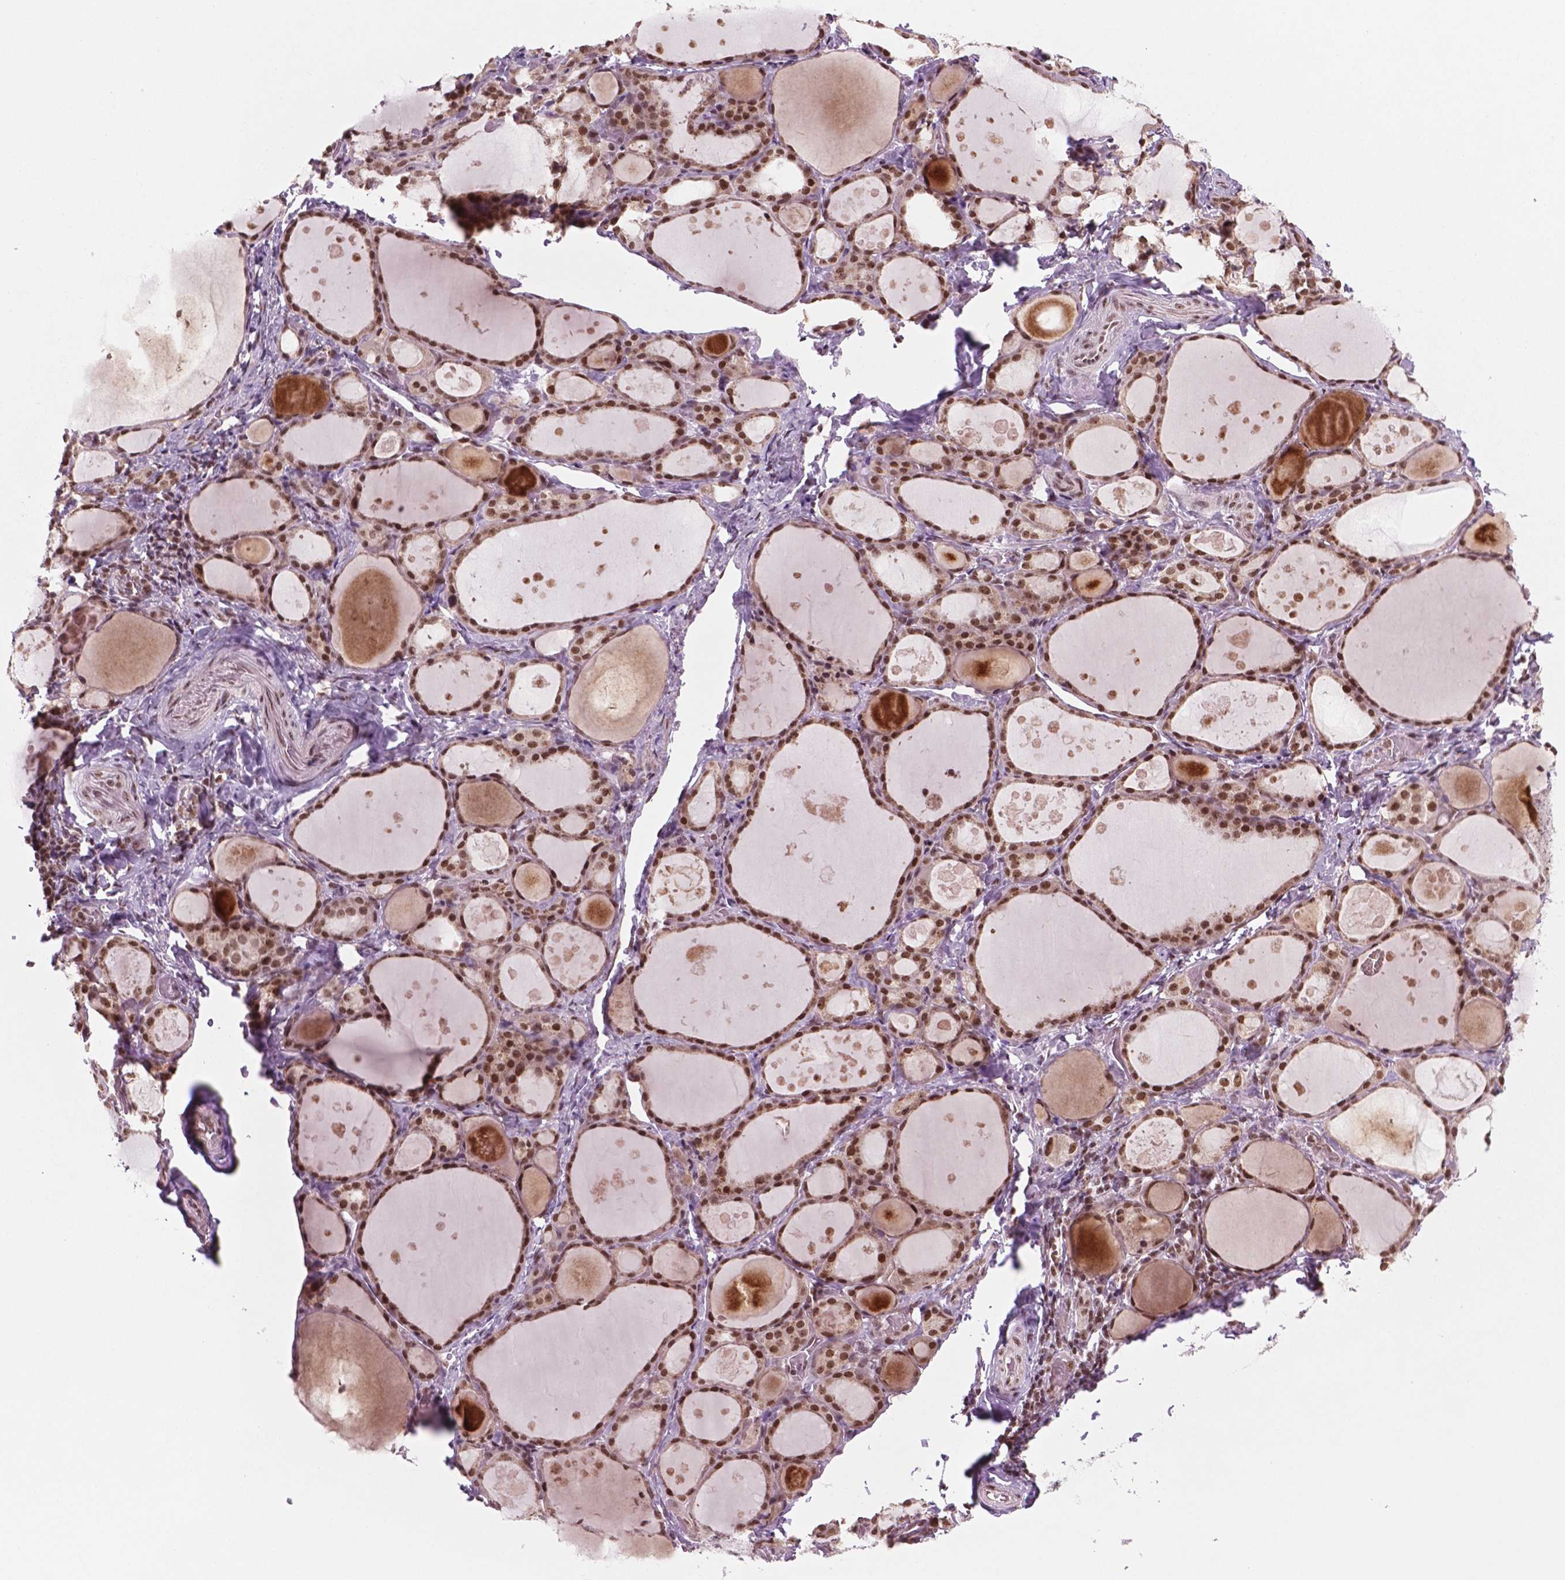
{"staining": {"intensity": "moderate", "quantity": ">75%", "location": "nuclear"}, "tissue": "thyroid gland", "cell_type": "Glandular cells", "image_type": "normal", "snomed": [{"axis": "morphology", "description": "Normal tissue, NOS"}, {"axis": "topography", "description": "Thyroid gland"}], "caption": "This is a photomicrograph of immunohistochemistry (IHC) staining of unremarkable thyroid gland, which shows moderate expression in the nuclear of glandular cells.", "gene": "POLR2E", "patient": {"sex": "male", "age": 68}}